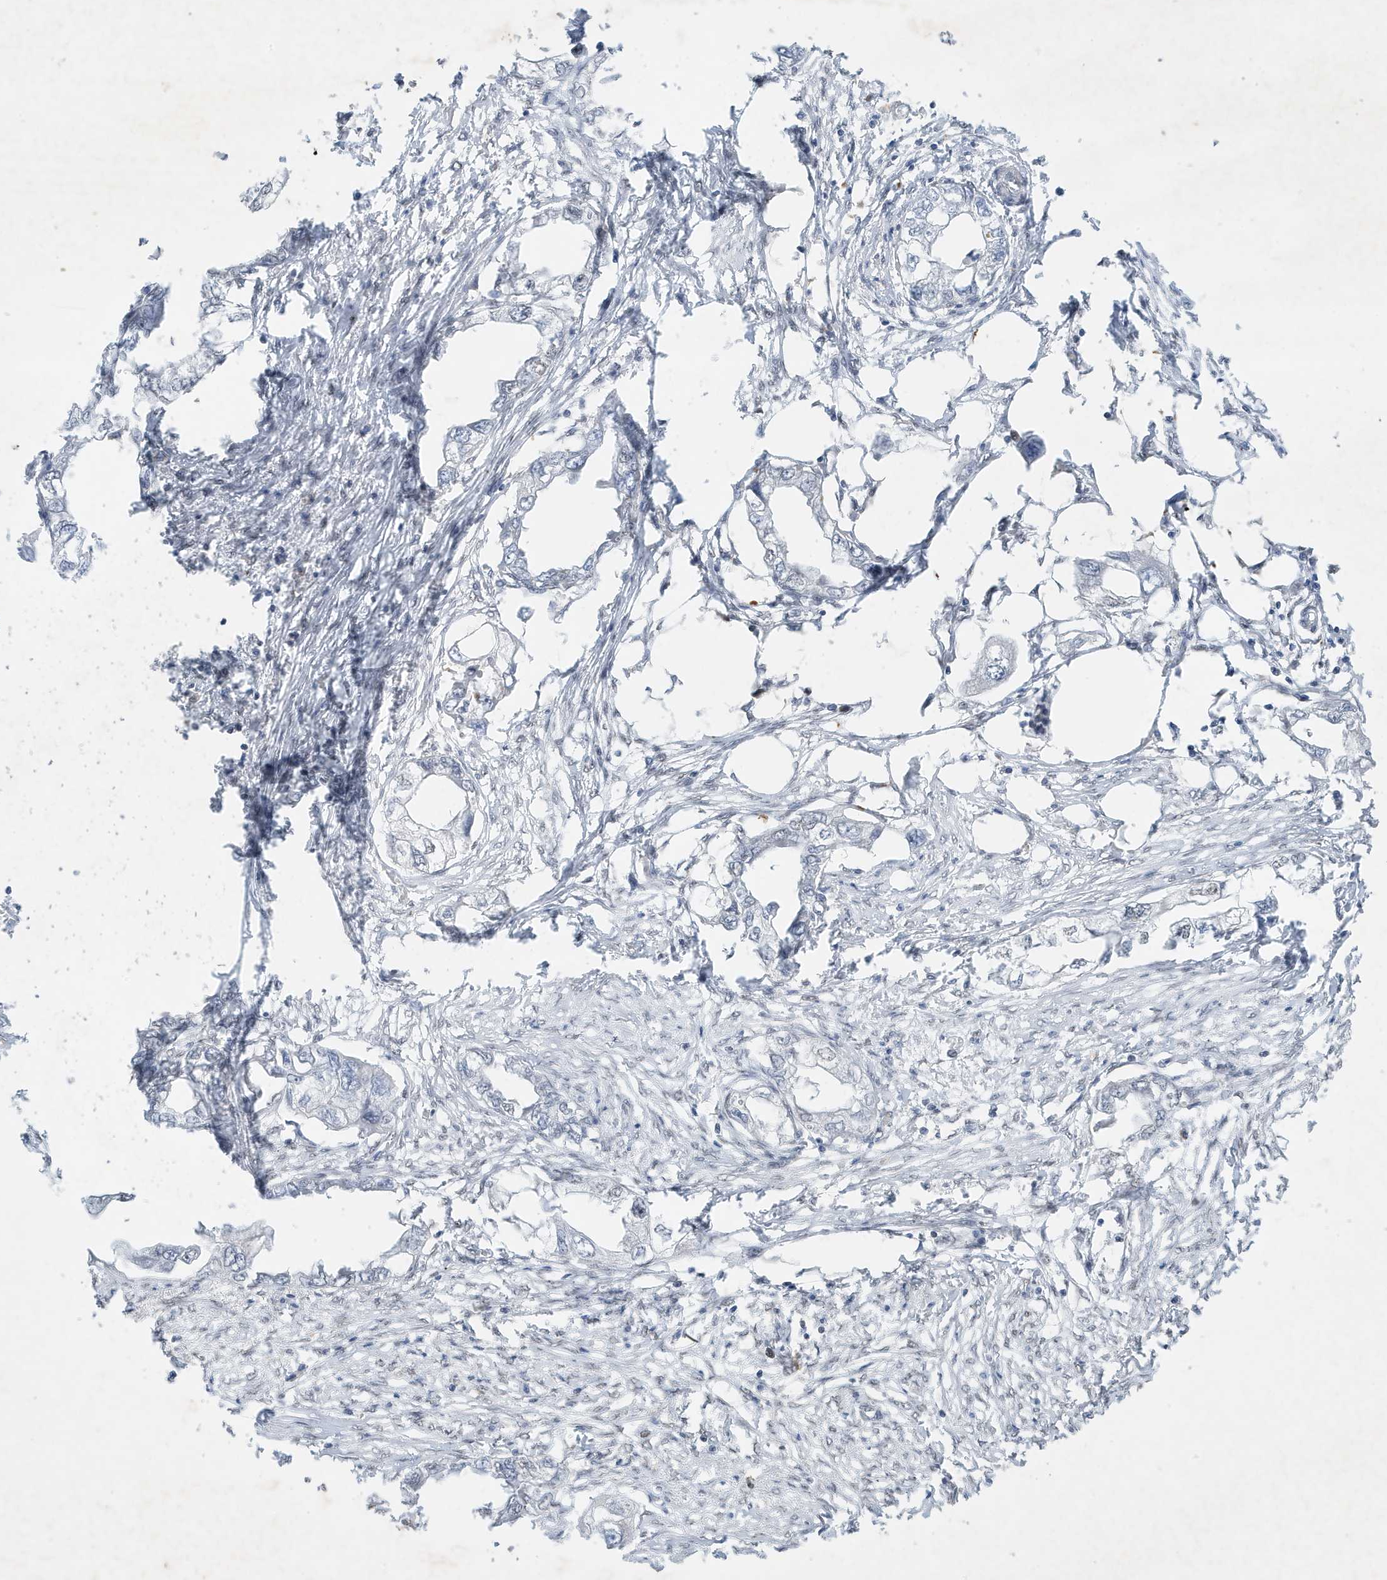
{"staining": {"intensity": "negative", "quantity": "none", "location": "none"}, "tissue": "endometrial cancer", "cell_type": "Tumor cells", "image_type": "cancer", "snomed": [{"axis": "morphology", "description": "Adenocarcinoma, NOS"}, {"axis": "morphology", "description": "Adenocarcinoma, metastatic, NOS"}, {"axis": "topography", "description": "Adipose tissue"}, {"axis": "topography", "description": "Endometrium"}], "caption": "Human endometrial cancer (metastatic adenocarcinoma) stained for a protein using immunohistochemistry (IHC) exhibits no staining in tumor cells.", "gene": "MAST3", "patient": {"sex": "female", "age": 67}}